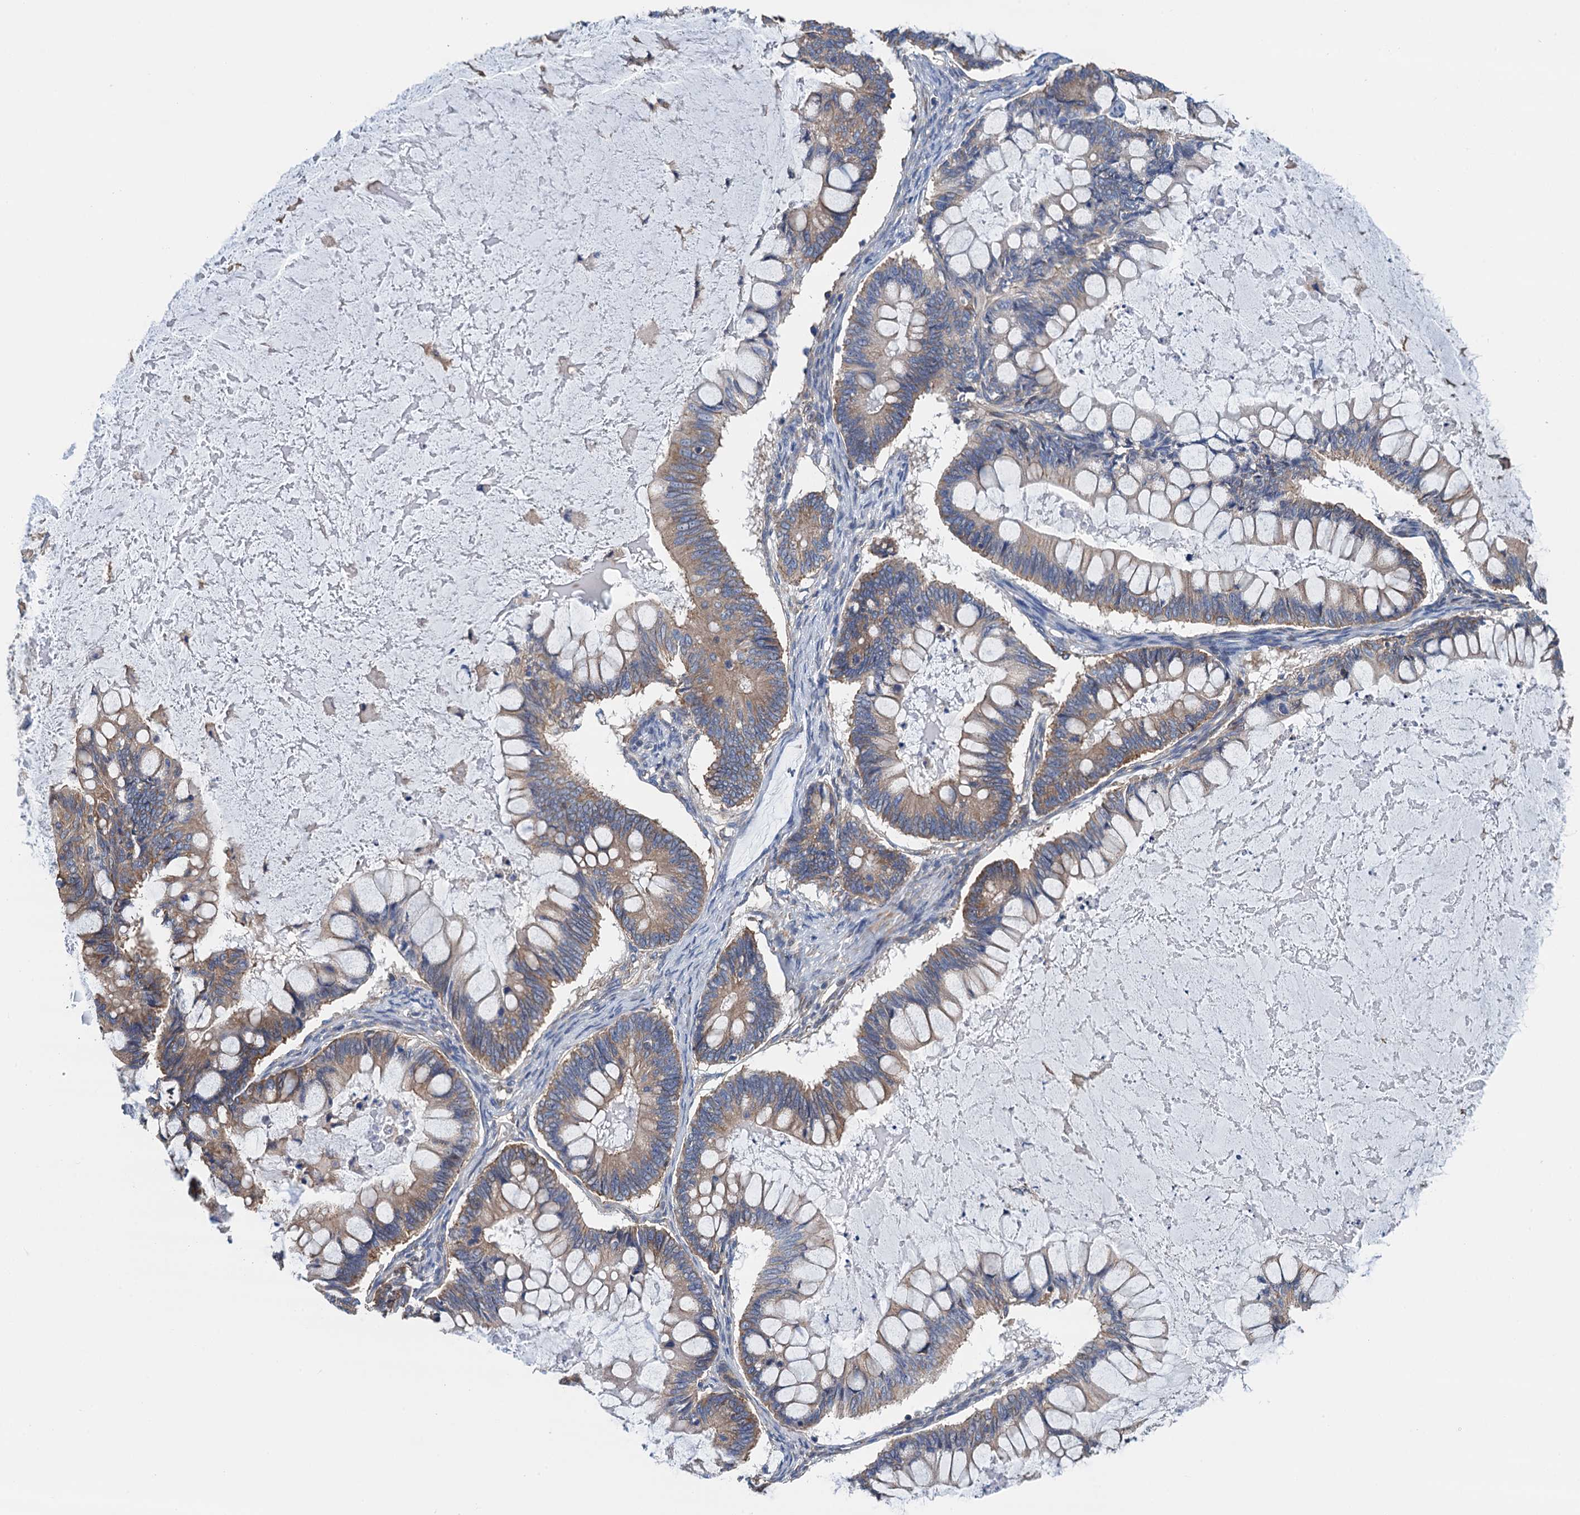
{"staining": {"intensity": "moderate", "quantity": "25%-75%", "location": "cytoplasmic/membranous"}, "tissue": "ovarian cancer", "cell_type": "Tumor cells", "image_type": "cancer", "snomed": [{"axis": "morphology", "description": "Cystadenocarcinoma, mucinous, NOS"}, {"axis": "topography", "description": "Ovary"}], "caption": "A medium amount of moderate cytoplasmic/membranous positivity is appreciated in approximately 25%-75% of tumor cells in ovarian cancer tissue.", "gene": "SLC12A7", "patient": {"sex": "female", "age": 61}}